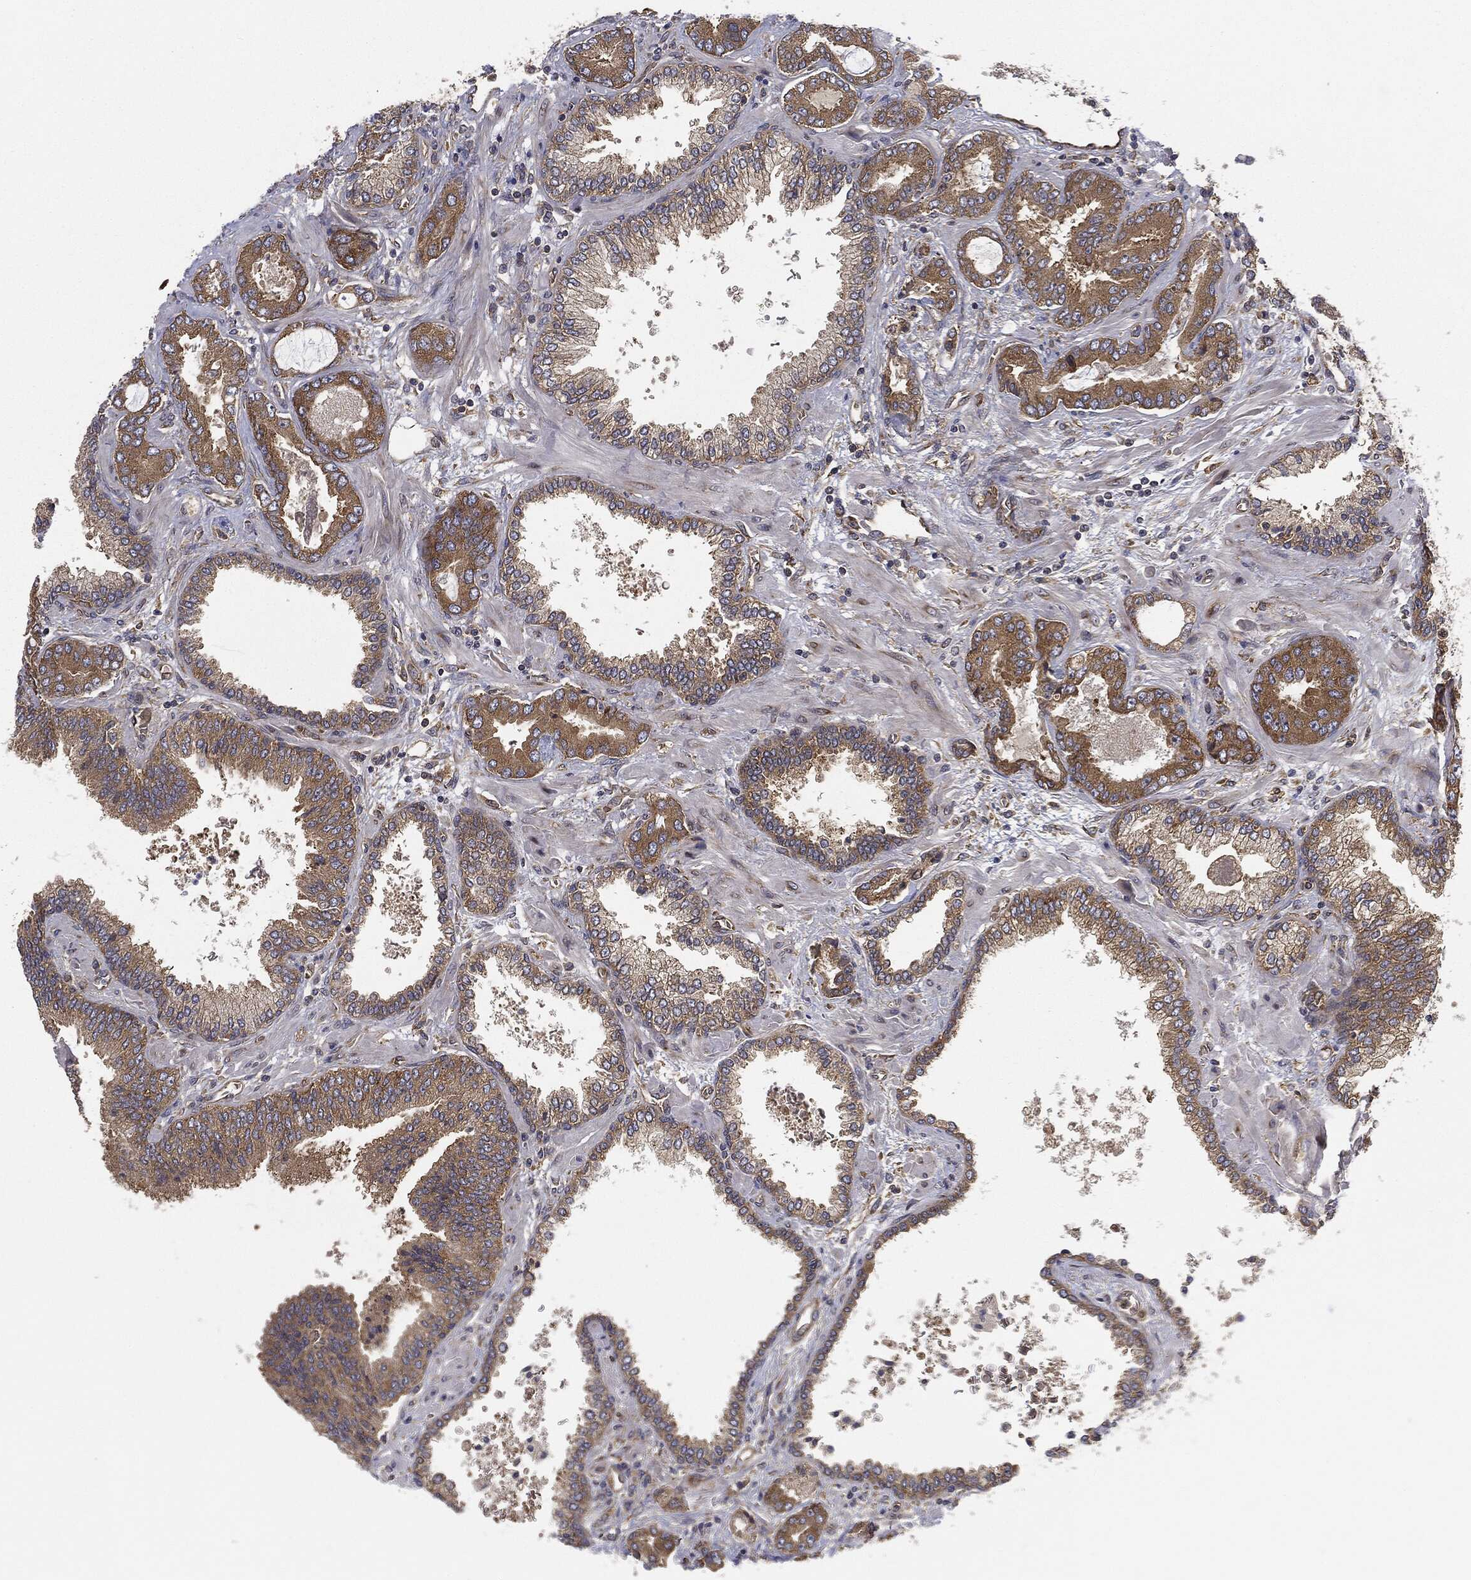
{"staining": {"intensity": "moderate", "quantity": ">75%", "location": "cytoplasmic/membranous"}, "tissue": "prostate cancer", "cell_type": "Tumor cells", "image_type": "cancer", "snomed": [{"axis": "morphology", "description": "Adenocarcinoma, Low grade"}, {"axis": "topography", "description": "Prostate"}], "caption": "Immunohistochemical staining of human prostate cancer displays moderate cytoplasmic/membranous protein positivity in approximately >75% of tumor cells.", "gene": "EIF2AK2", "patient": {"sex": "male", "age": 68}}